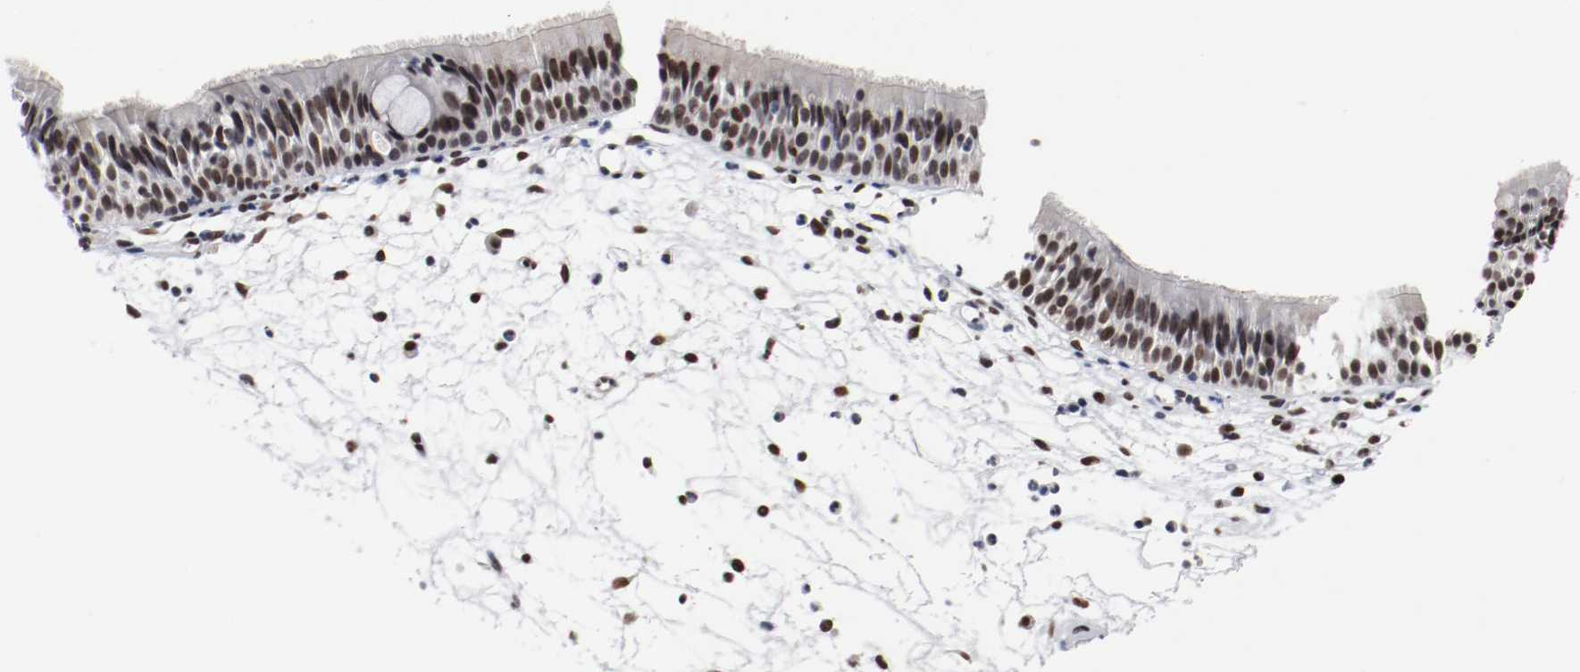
{"staining": {"intensity": "strong", "quantity": ">75%", "location": "nuclear"}, "tissue": "nasopharynx", "cell_type": "Respiratory epithelial cells", "image_type": "normal", "snomed": [{"axis": "morphology", "description": "Normal tissue, NOS"}, {"axis": "topography", "description": "Nasopharynx"}], "caption": "A high-resolution histopathology image shows immunohistochemistry (IHC) staining of benign nasopharynx, which demonstrates strong nuclear expression in about >75% of respiratory epithelial cells.", "gene": "MEF2D", "patient": {"sex": "female", "age": 54}}